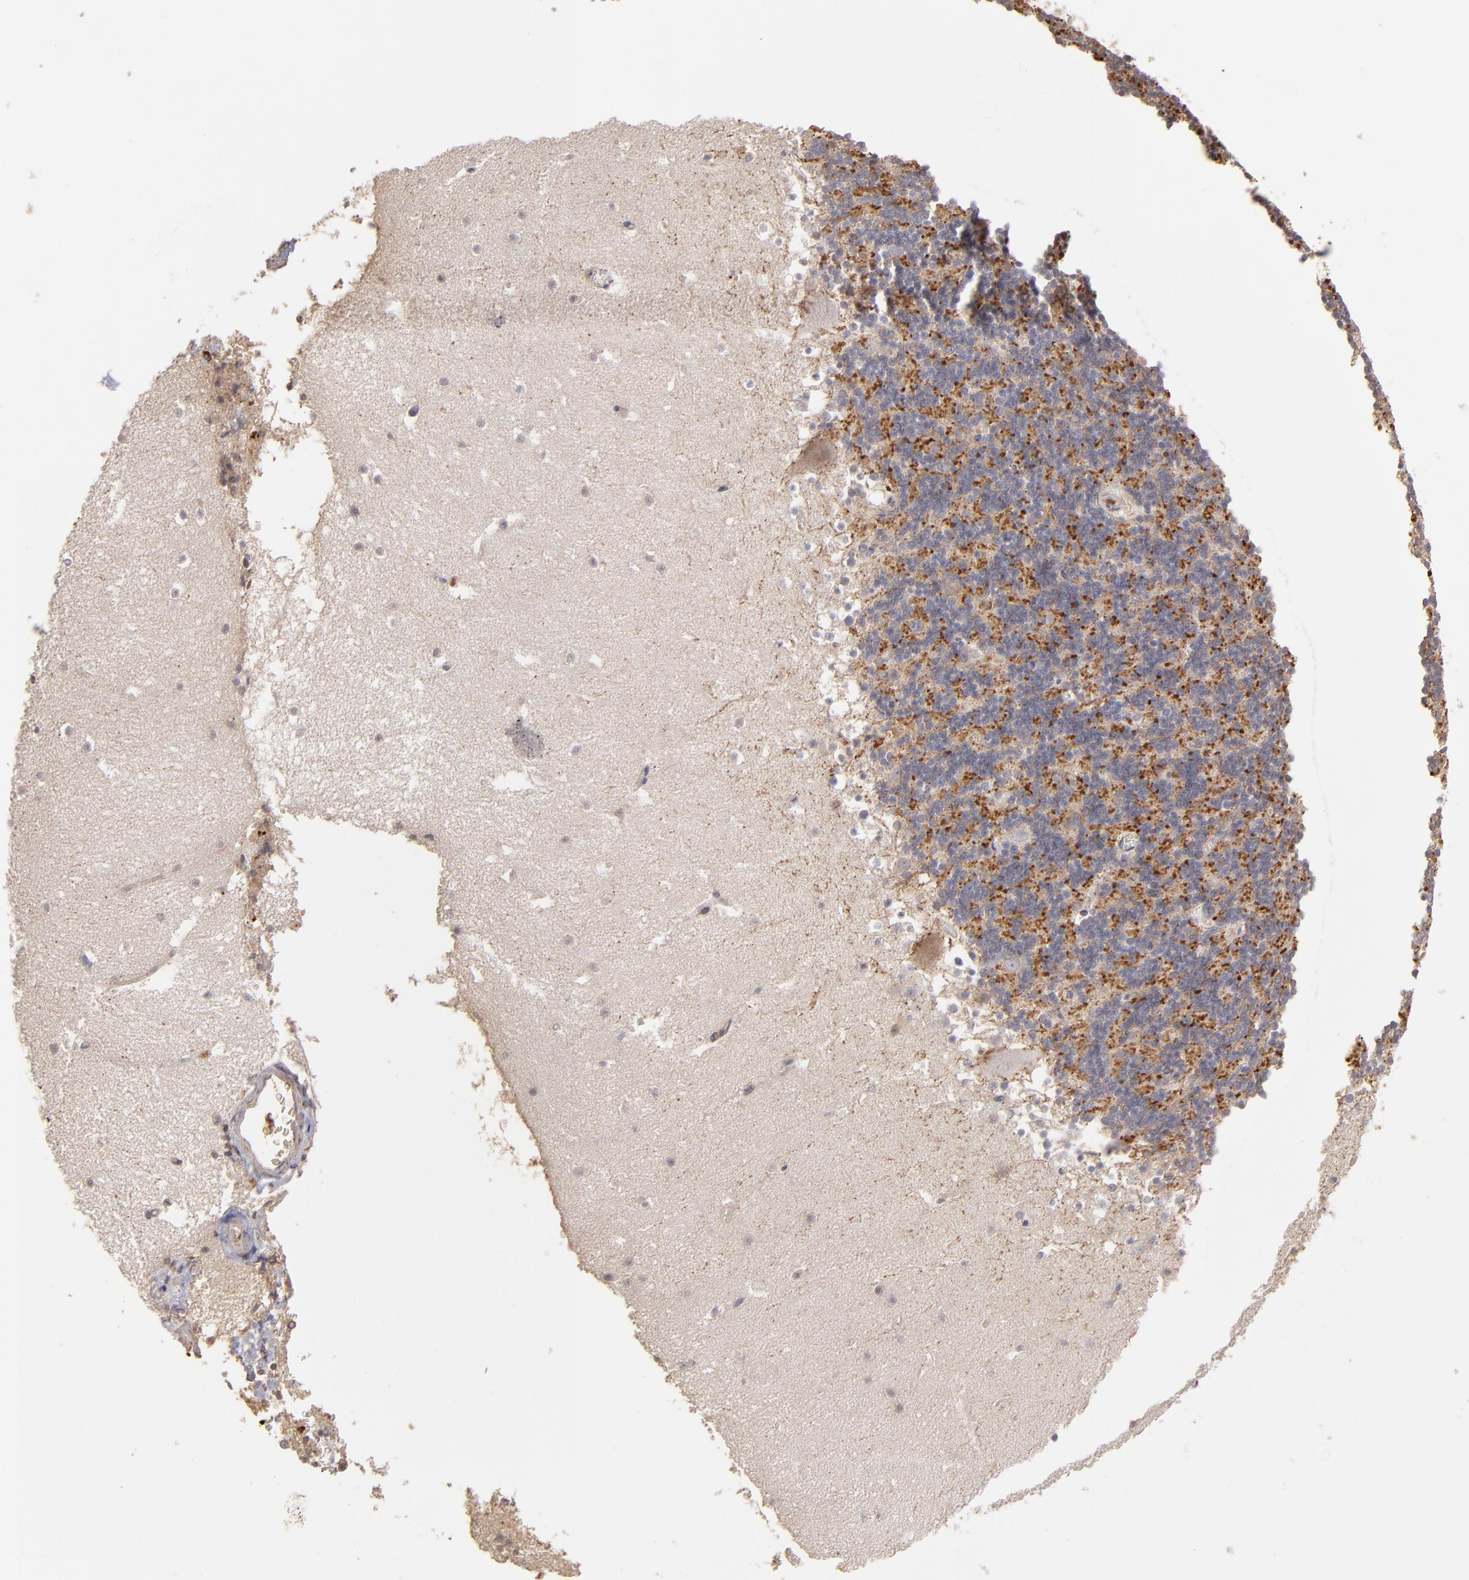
{"staining": {"intensity": "moderate", "quantity": ">75%", "location": "cytoplasmic/membranous"}, "tissue": "cerebellum", "cell_type": "Cells in granular layer", "image_type": "normal", "snomed": [{"axis": "morphology", "description": "Normal tissue, NOS"}, {"axis": "topography", "description": "Cerebellum"}], "caption": "Normal cerebellum demonstrates moderate cytoplasmic/membranous expression in about >75% of cells in granular layer (DAB (3,3'-diaminobenzidine) IHC, brown staining for protein, blue staining for nuclei)..", "gene": "SERPINA7", "patient": {"sex": "male", "age": 45}}